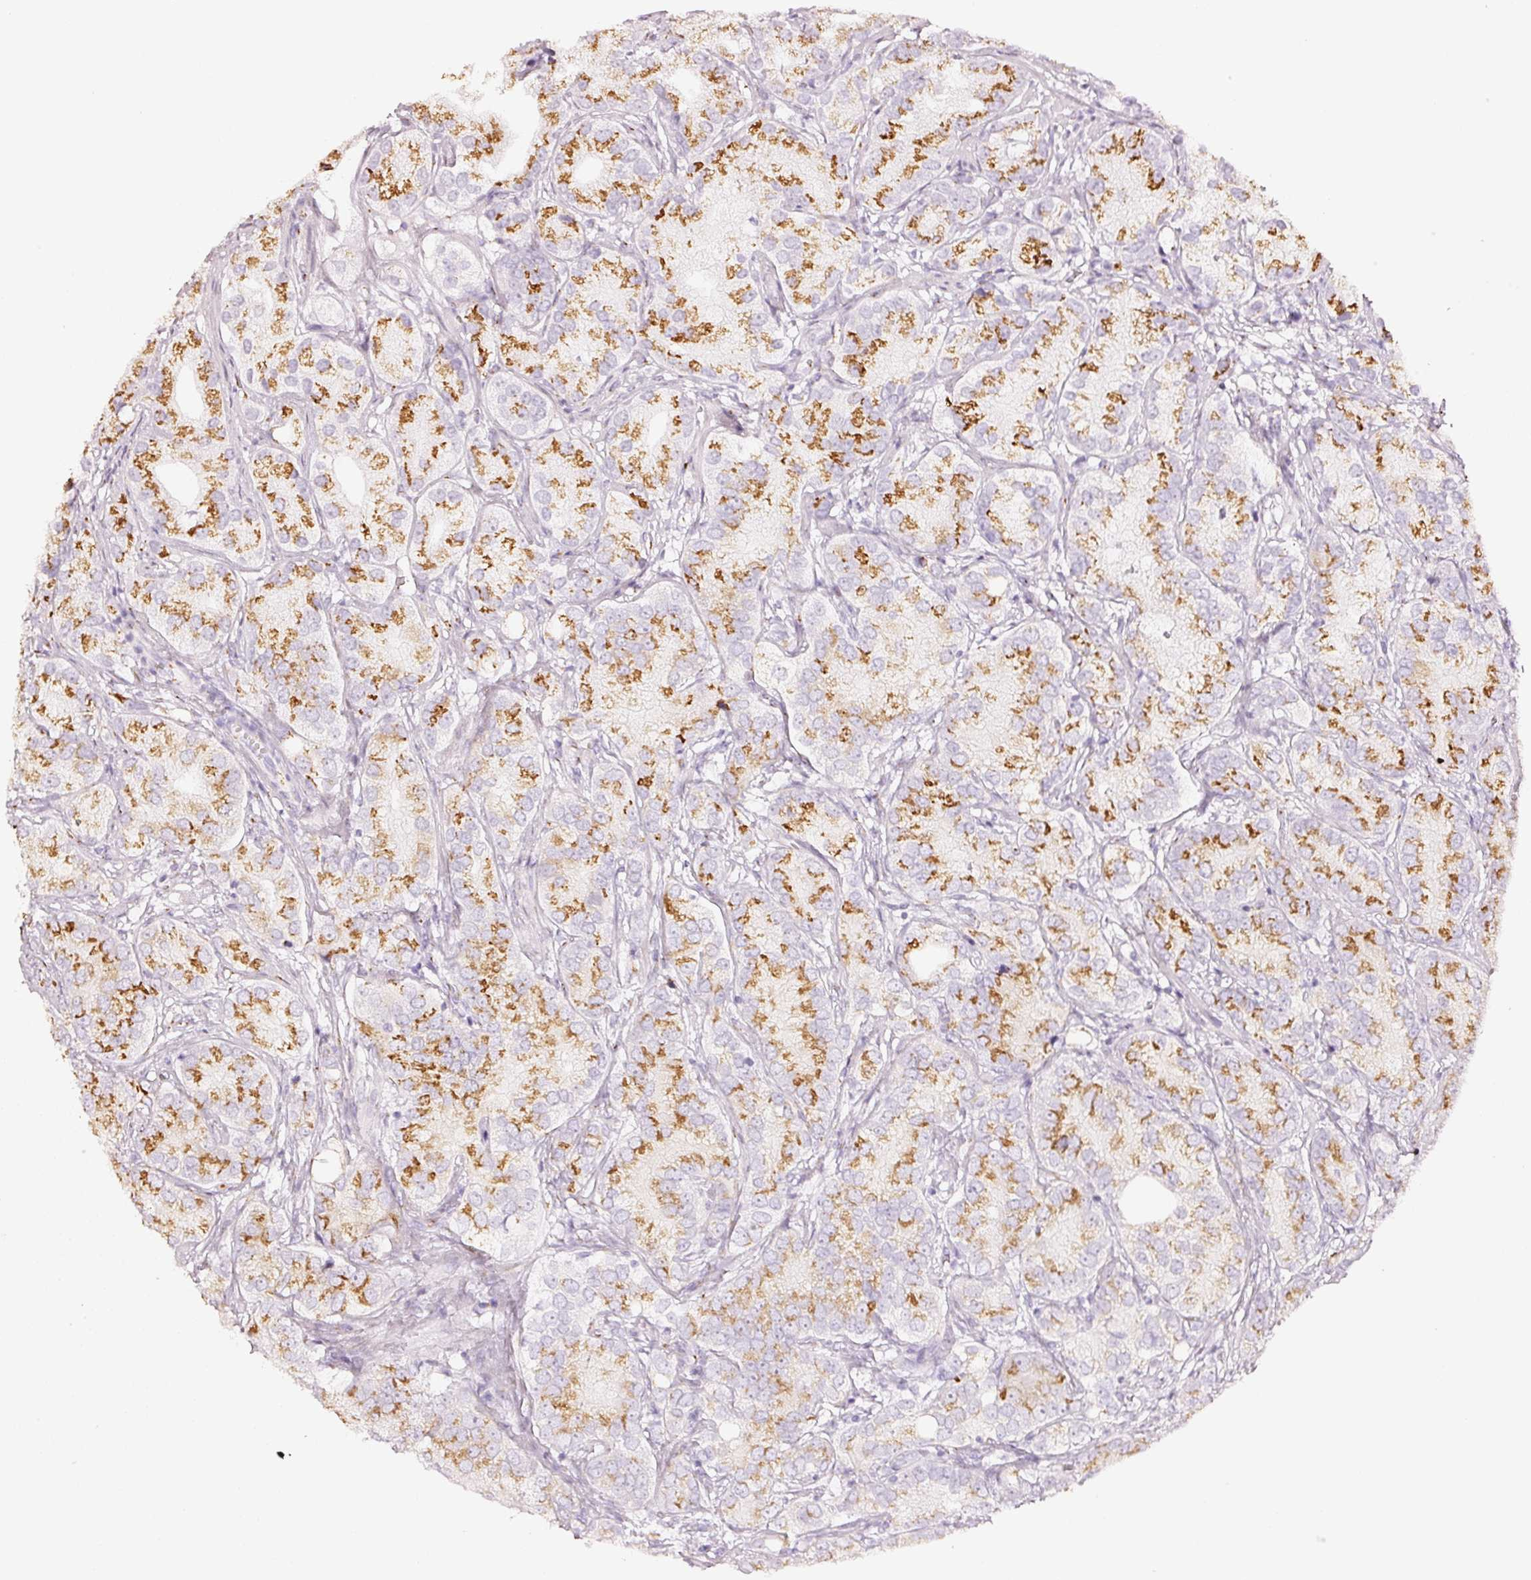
{"staining": {"intensity": "moderate", "quantity": ">75%", "location": "cytoplasmic/membranous"}, "tissue": "prostate cancer", "cell_type": "Tumor cells", "image_type": "cancer", "snomed": [{"axis": "morphology", "description": "Adenocarcinoma, High grade"}, {"axis": "topography", "description": "Prostate"}], "caption": "This is an image of immunohistochemistry (IHC) staining of prostate cancer (high-grade adenocarcinoma), which shows moderate expression in the cytoplasmic/membranous of tumor cells.", "gene": "SDF4", "patient": {"sex": "male", "age": 82}}